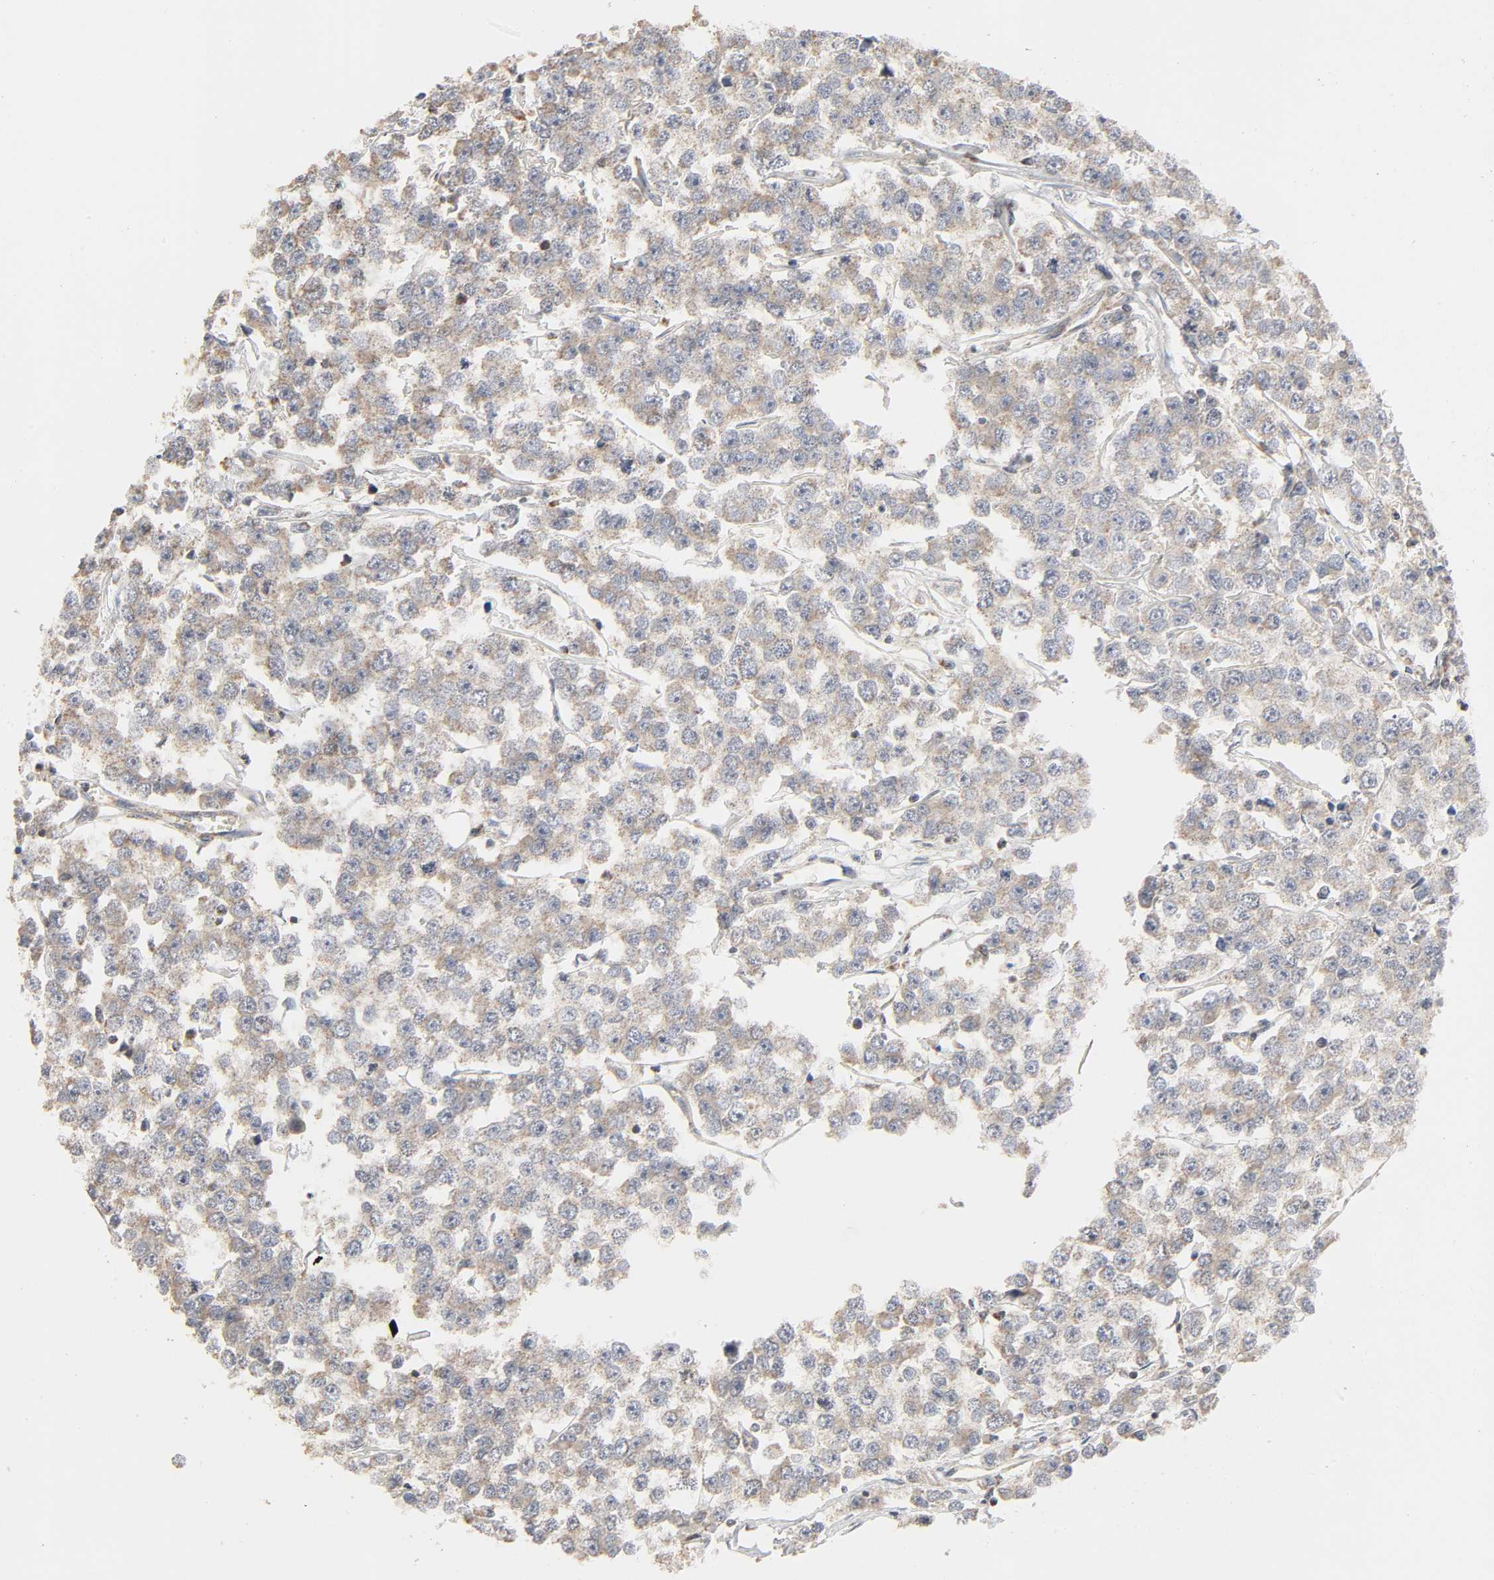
{"staining": {"intensity": "weak", "quantity": ">75%", "location": "cytoplasmic/membranous"}, "tissue": "testis cancer", "cell_type": "Tumor cells", "image_type": "cancer", "snomed": [{"axis": "morphology", "description": "Seminoma, NOS"}, {"axis": "morphology", "description": "Carcinoma, Embryonal, NOS"}, {"axis": "topography", "description": "Testis"}], "caption": "Protein staining by immunohistochemistry (IHC) displays weak cytoplasmic/membranous staining in about >75% of tumor cells in testis cancer (embryonal carcinoma).", "gene": "CLEC4E", "patient": {"sex": "male", "age": 52}}